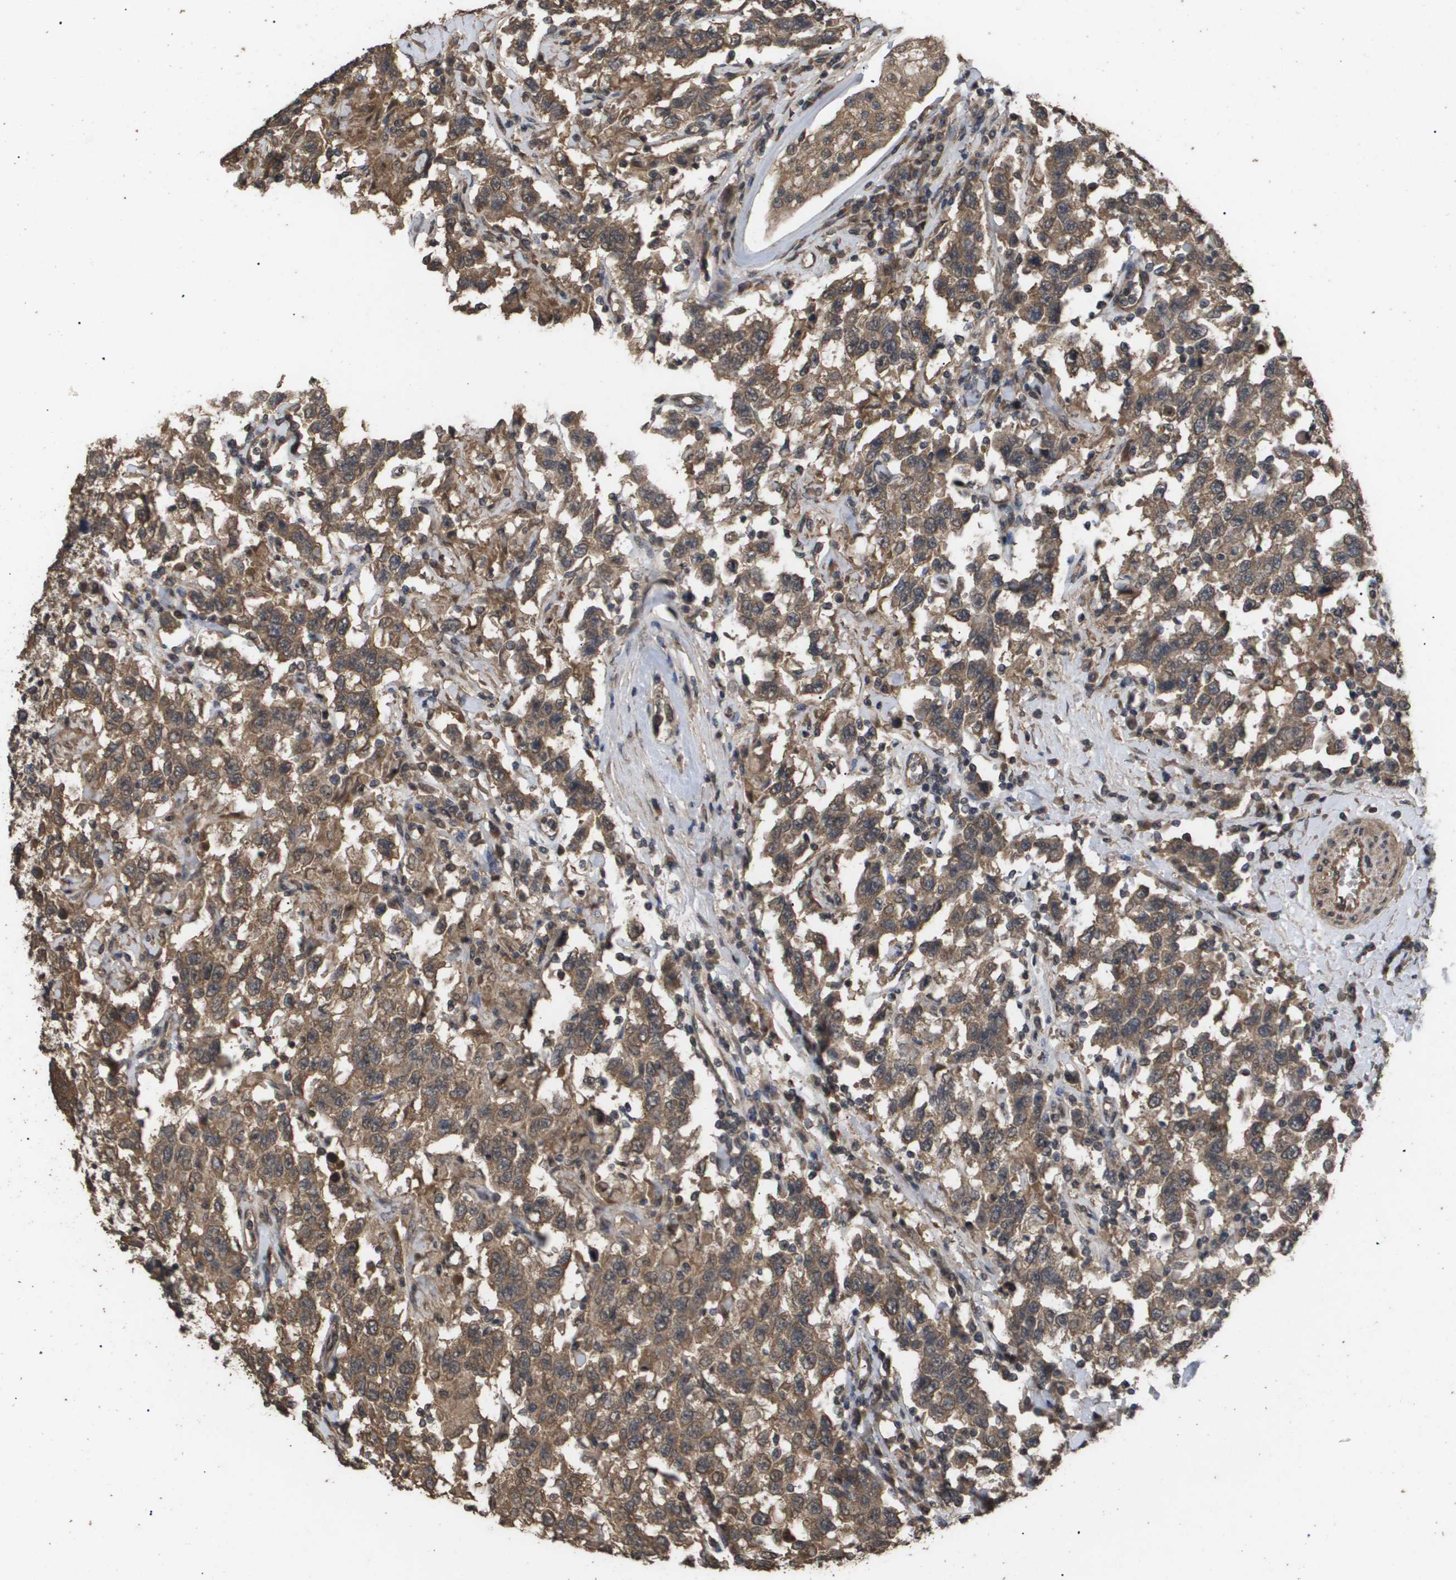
{"staining": {"intensity": "moderate", "quantity": ">75%", "location": "cytoplasmic/membranous"}, "tissue": "testis cancer", "cell_type": "Tumor cells", "image_type": "cancer", "snomed": [{"axis": "morphology", "description": "Seminoma, NOS"}, {"axis": "topography", "description": "Testis"}], "caption": "Testis seminoma stained for a protein (brown) shows moderate cytoplasmic/membranous positive positivity in about >75% of tumor cells.", "gene": "CUL5", "patient": {"sex": "male", "age": 41}}